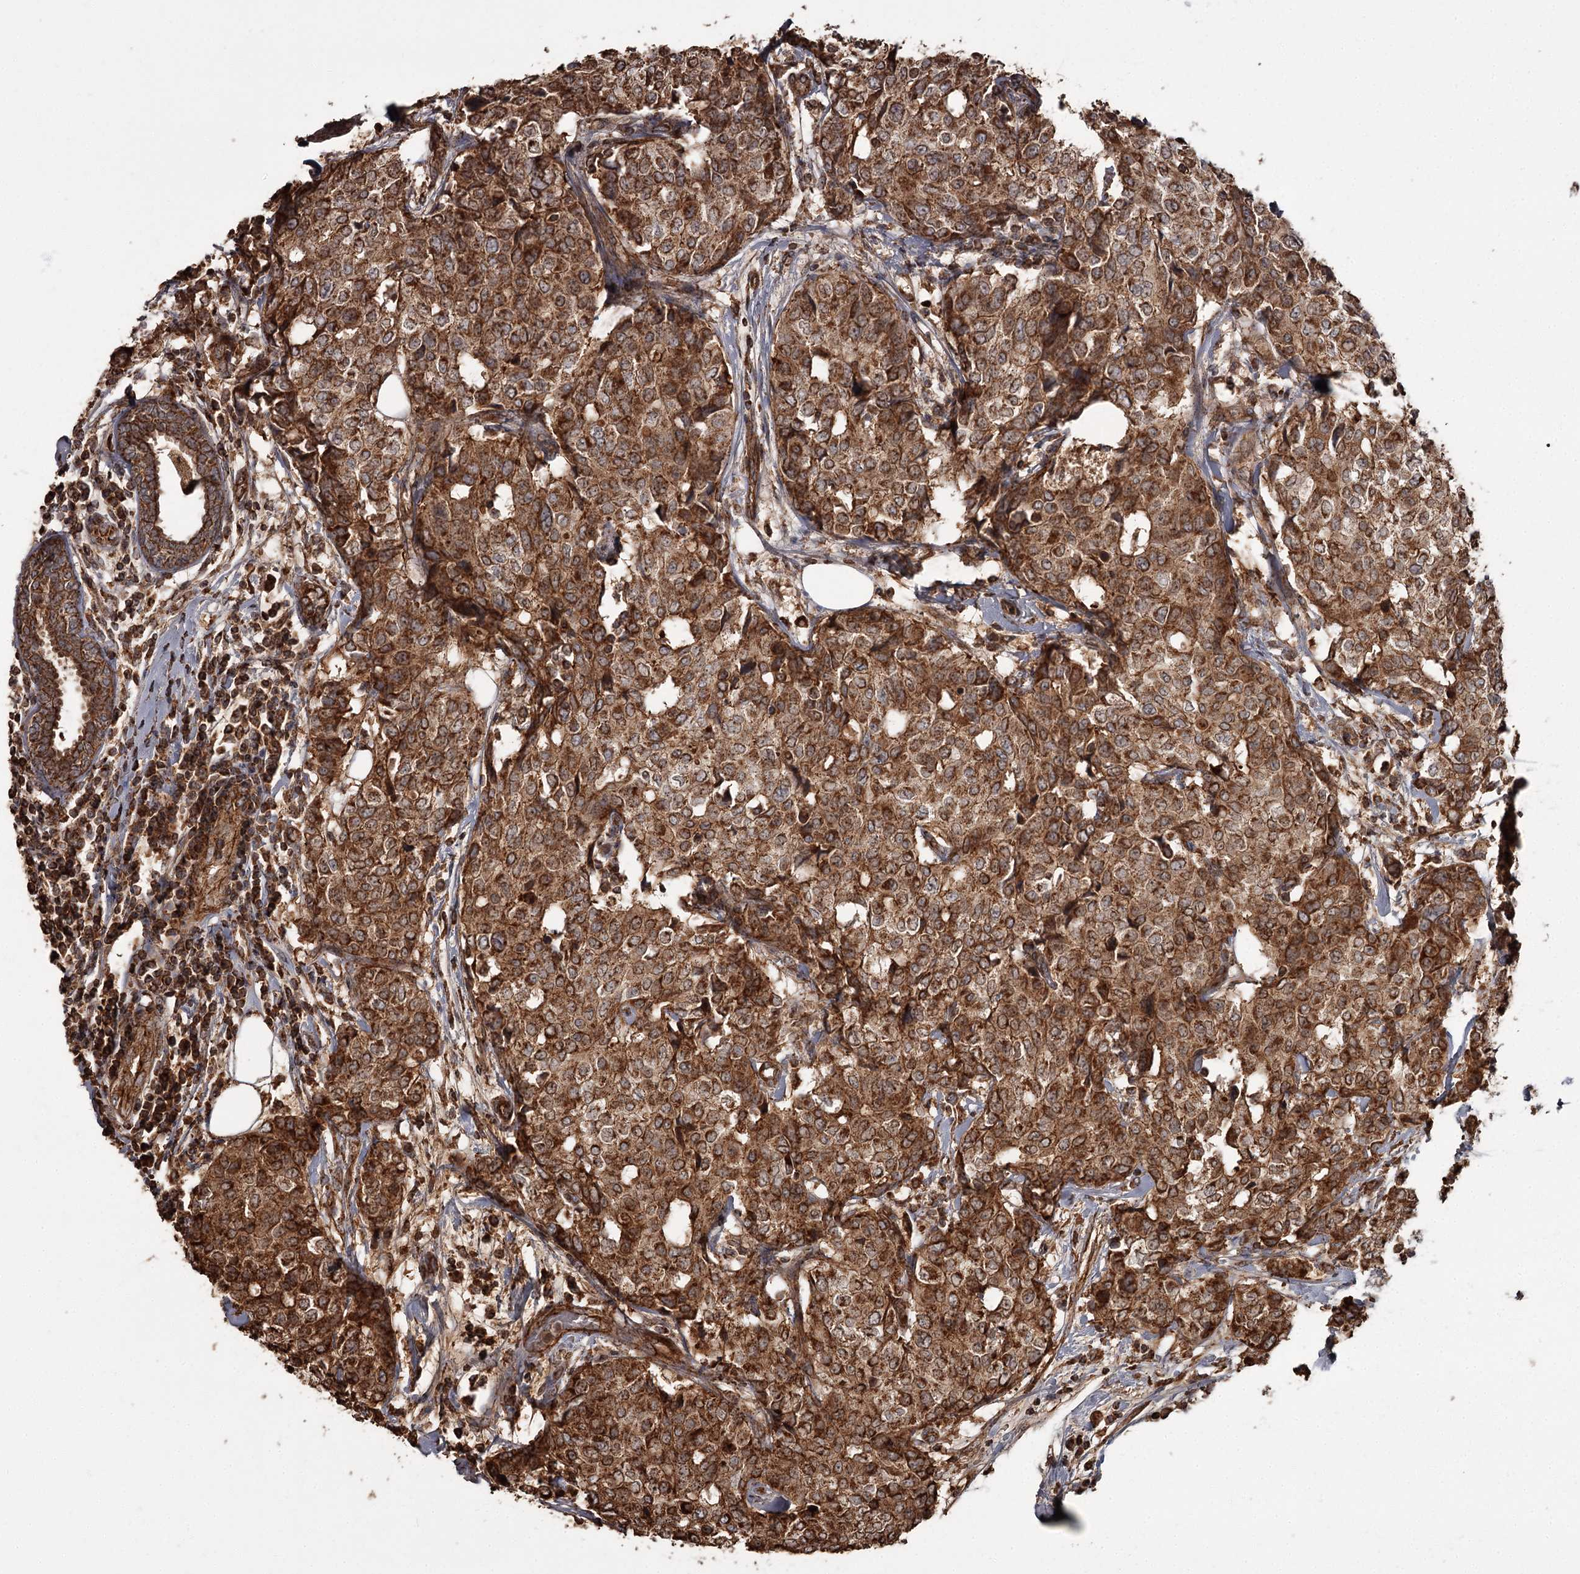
{"staining": {"intensity": "strong", "quantity": ">75%", "location": "cytoplasmic/membranous"}, "tissue": "breast cancer", "cell_type": "Tumor cells", "image_type": "cancer", "snomed": [{"axis": "morphology", "description": "Lobular carcinoma"}, {"axis": "topography", "description": "Breast"}], "caption": "Immunohistochemical staining of breast cancer (lobular carcinoma) reveals strong cytoplasmic/membranous protein expression in about >75% of tumor cells. The protein is shown in brown color, while the nuclei are stained blue.", "gene": "THAP9", "patient": {"sex": "female", "age": 51}}